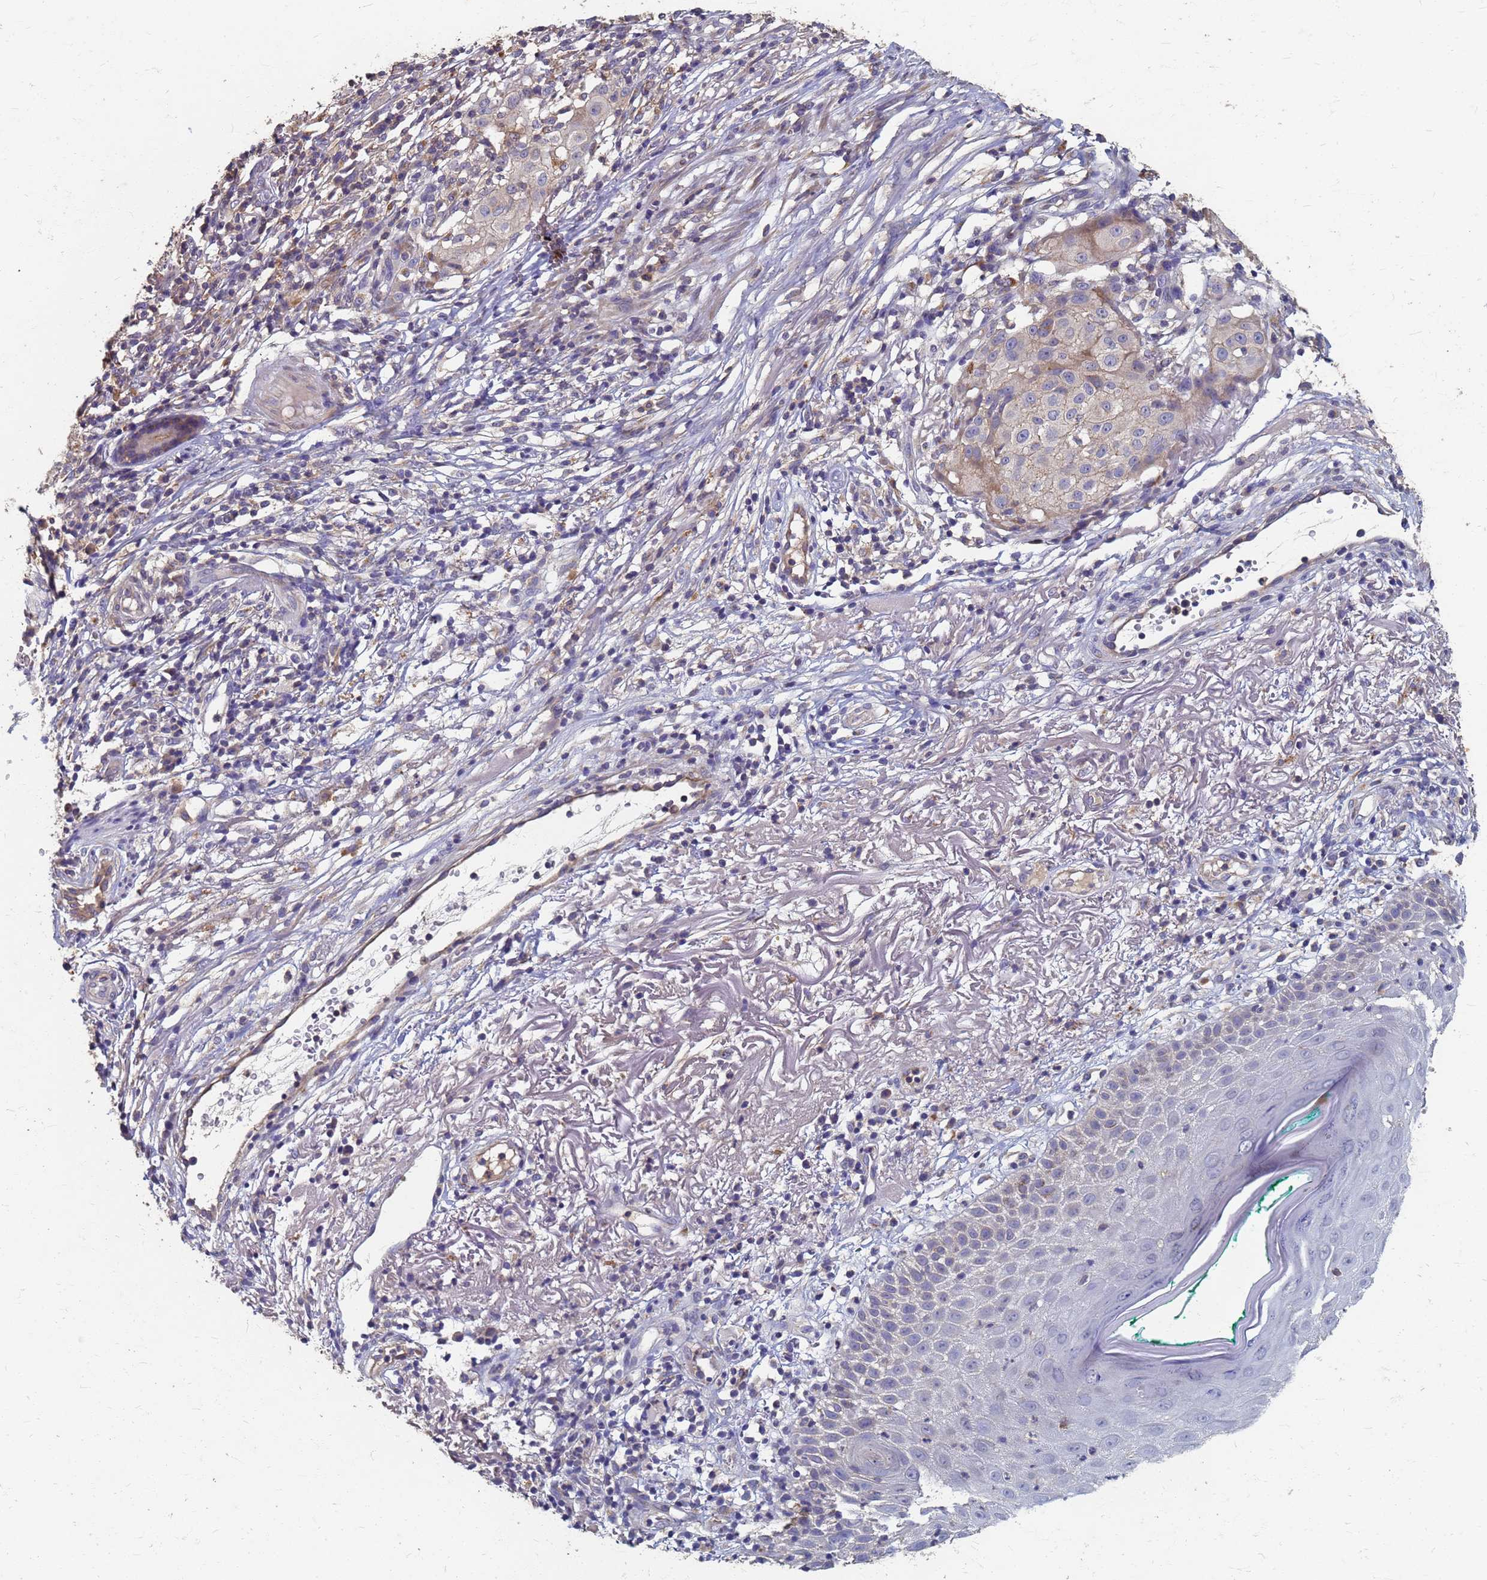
{"staining": {"intensity": "weak", "quantity": "<25%", "location": "cytoplasmic/membranous"}, "tissue": "melanoma", "cell_type": "Tumor cells", "image_type": "cancer", "snomed": [{"axis": "morphology", "description": "Necrosis, NOS"}, {"axis": "morphology", "description": "Malignant melanoma, NOS"}, {"axis": "topography", "description": "Skin"}], "caption": "This is a histopathology image of immunohistochemistry staining of melanoma, which shows no staining in tumor cells.", "gene": "KRCC1", "patient": {"sex": "female", "age": 87}}